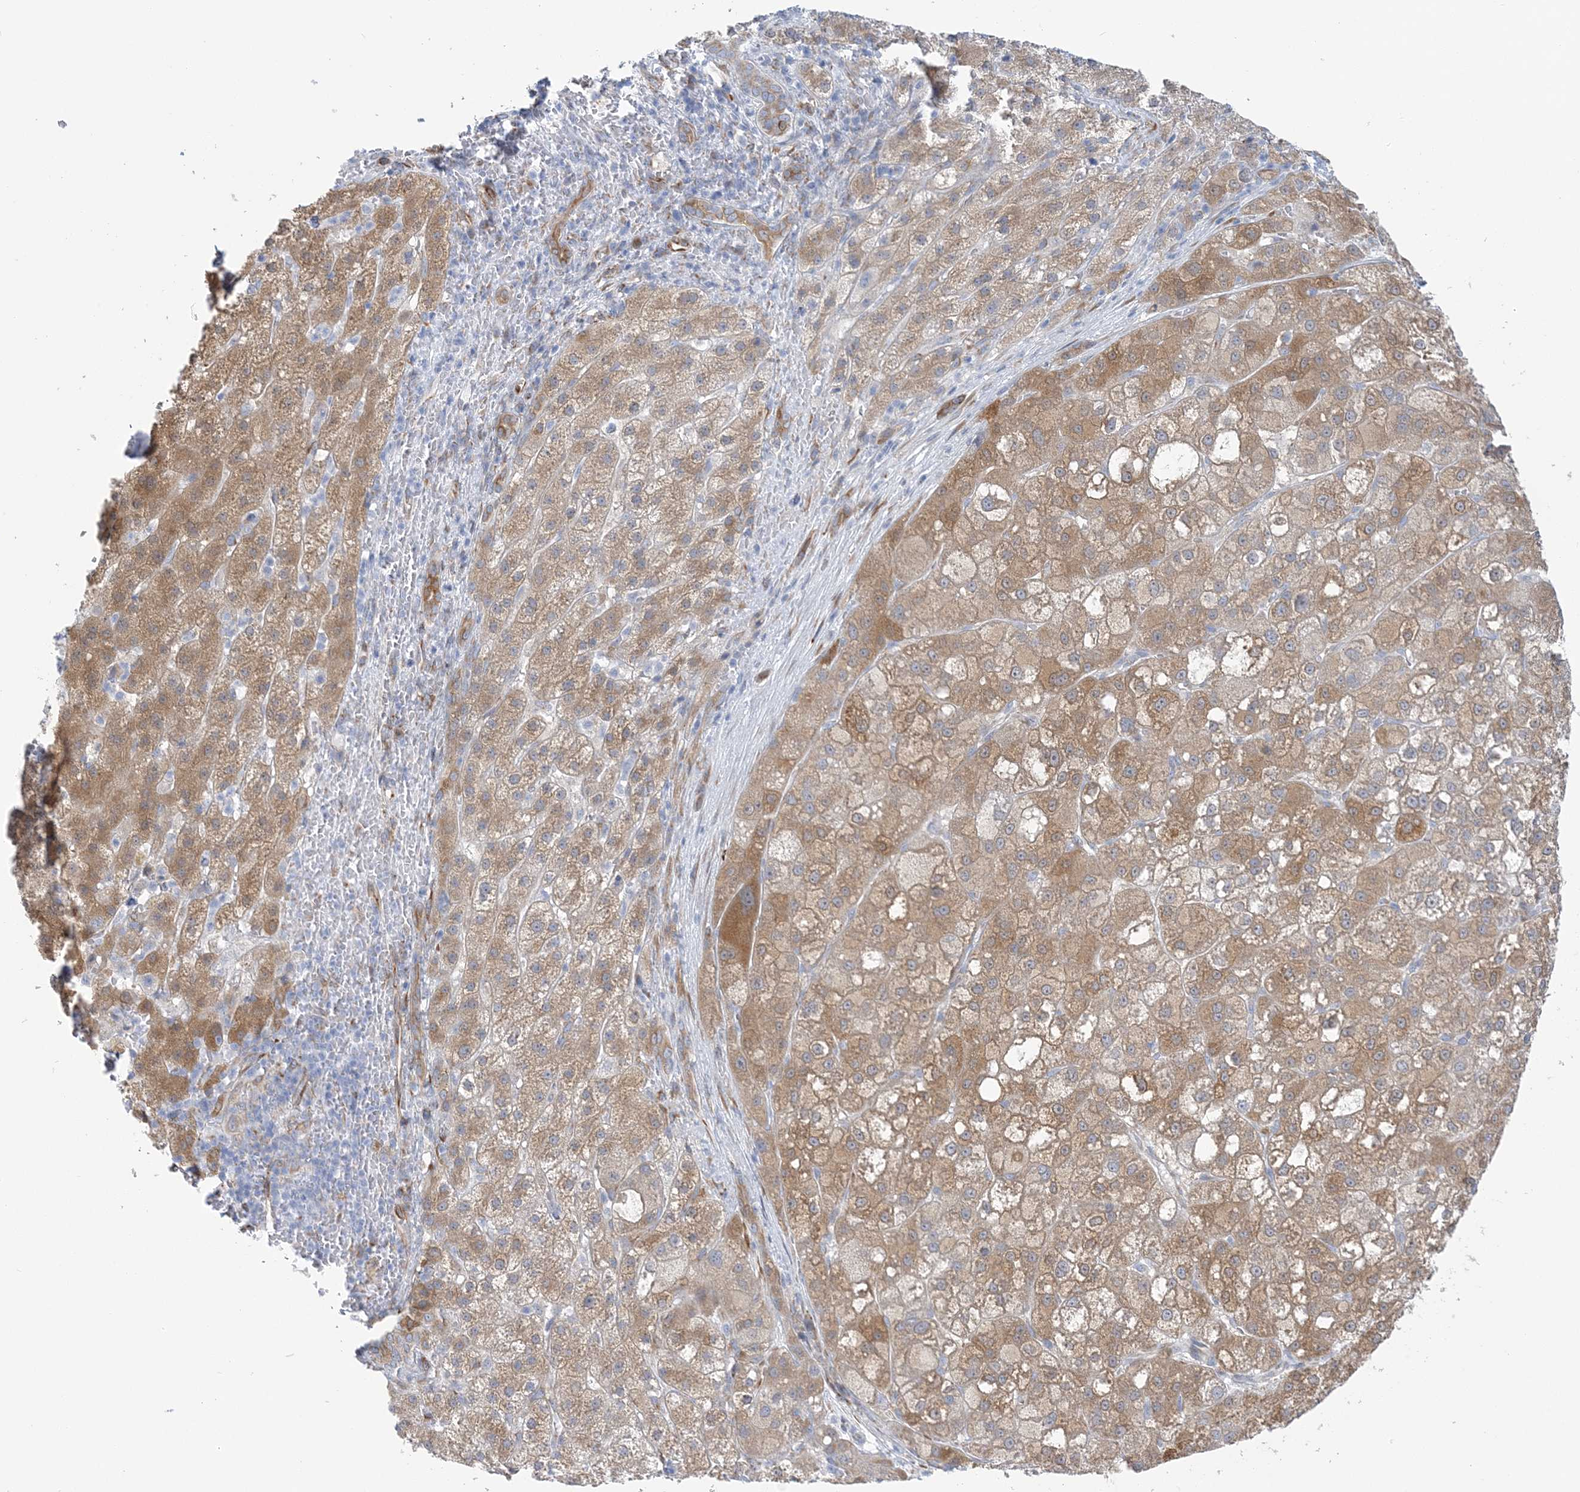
{"staining": {"intensity": "moderate", "quantity": ">75%", "location": "cytoplasmic/membranous"}, "tissue": "liver cancer", "cell_type": "Tumor cells", "image_type": "cancer", "snomed": [{"axis": "morphology", "description": "Carcinoma, Hepatocellular, NOS"}, {"axis": "topography", "description": "Liver"}], "caption": "Liver hepatocellular carcinoma stained with immunohistochemistry (IHC) demonstrates moderate cytoplasmic/membranous staining in about >75% of tumor cells.", "gene": "PLEKHG4B", "patient": {"sex": "male", "age": 57}}